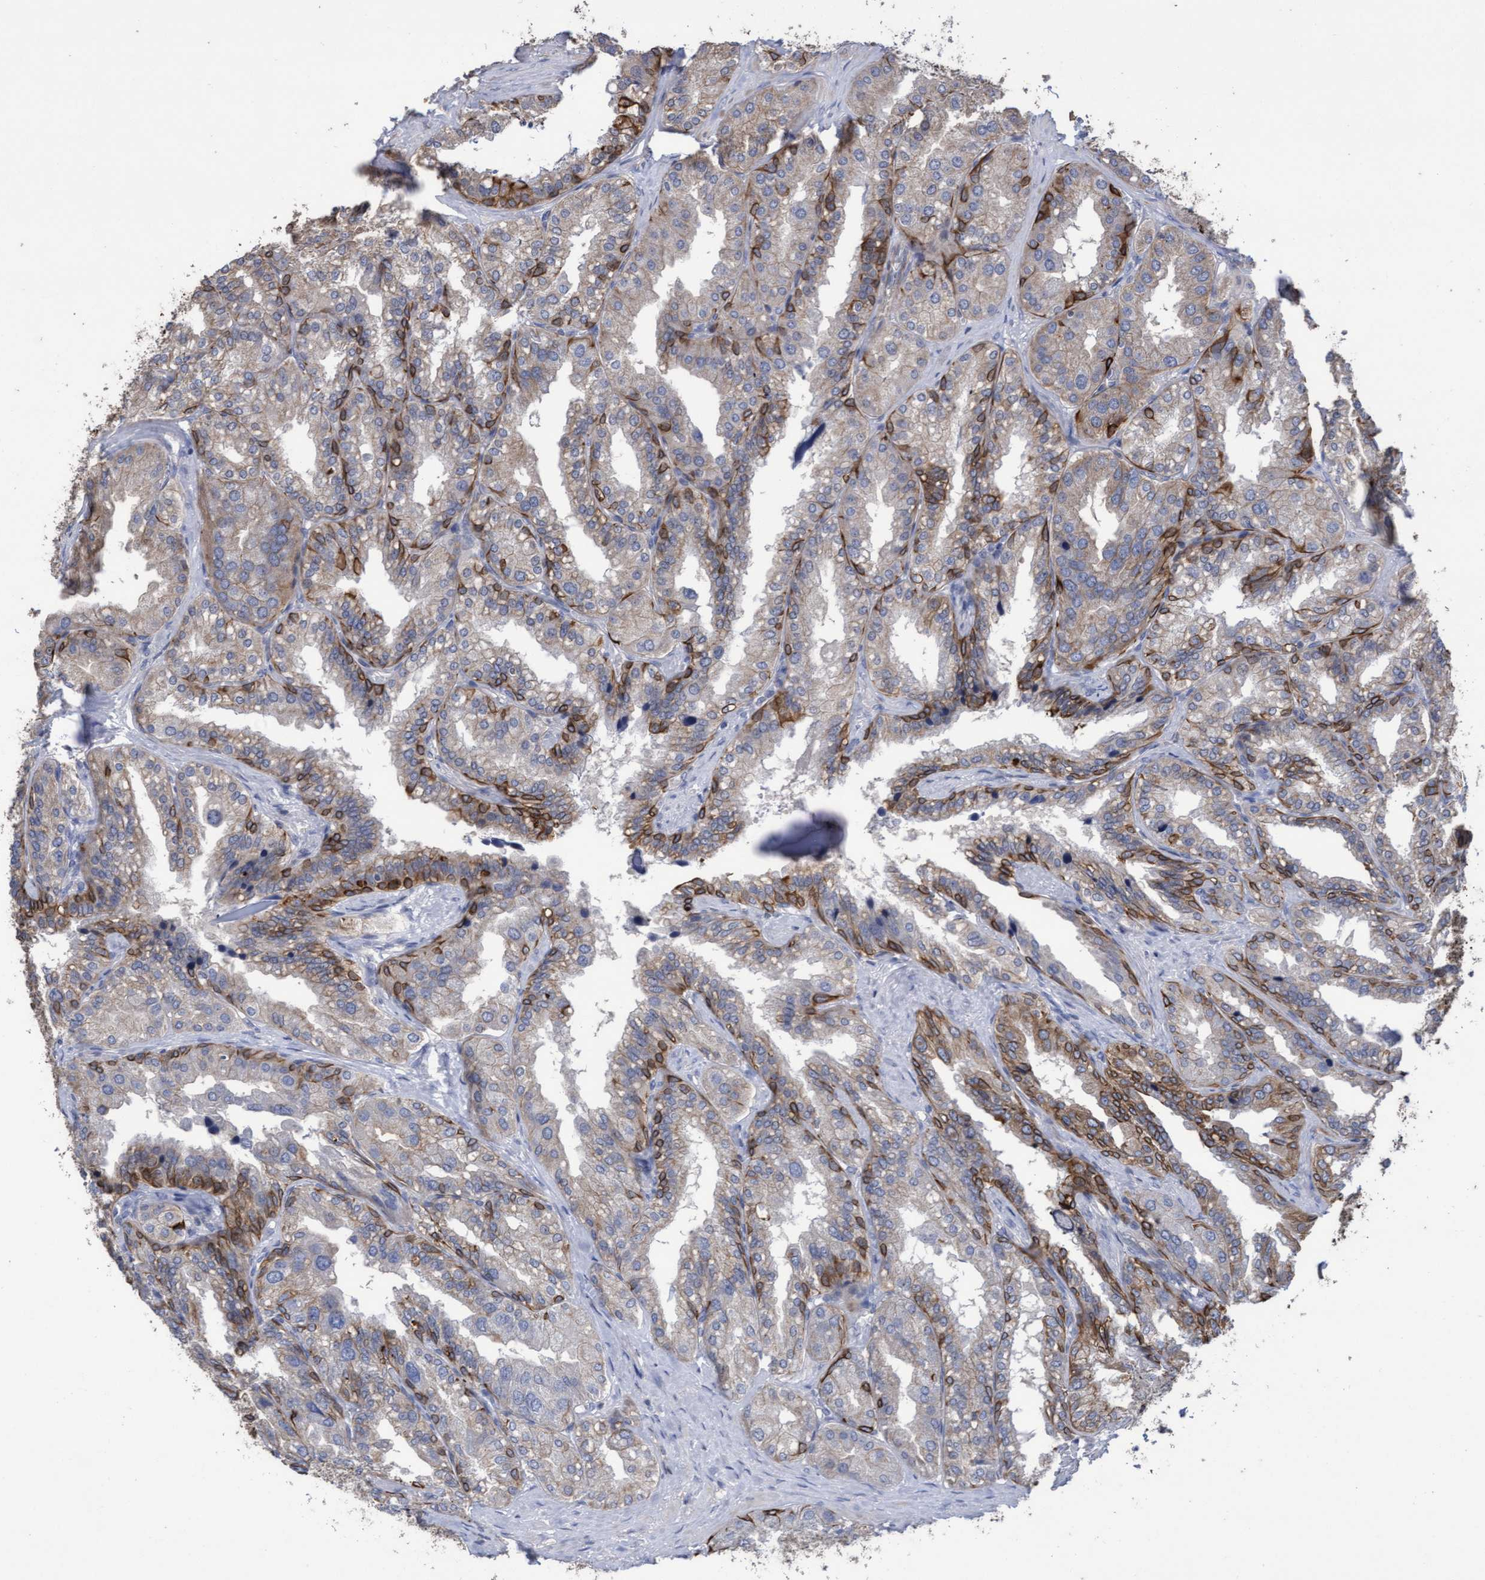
{"staining": {"intensity": "strong", "quantity": "25%-75%", "location": "cytoplasmic/membranous"}, "tissue": "seminal vesicle", "cell_type": "Glandular cells", "image_type": "normal", "snomed": [{"axis": "morphology", "description": "Normal tissue, NOS"}, {"axis": "topography", "description": "Prostate"}, {"axis": "topography", "description": "Seminal veicle"}], "caption": "High-magnification brightfield microscopy of normal seminal vesicle stained with DAB (3,3'-diaminobenzidine) (brown) and counterstained with hematoxylin (blue). glandular cells exhibit strong cytoplasmic/membranous expression is identified in about25%-75% of cells.", "gene": "KRT24", "patient": {"sex": "male", "age": 51}}